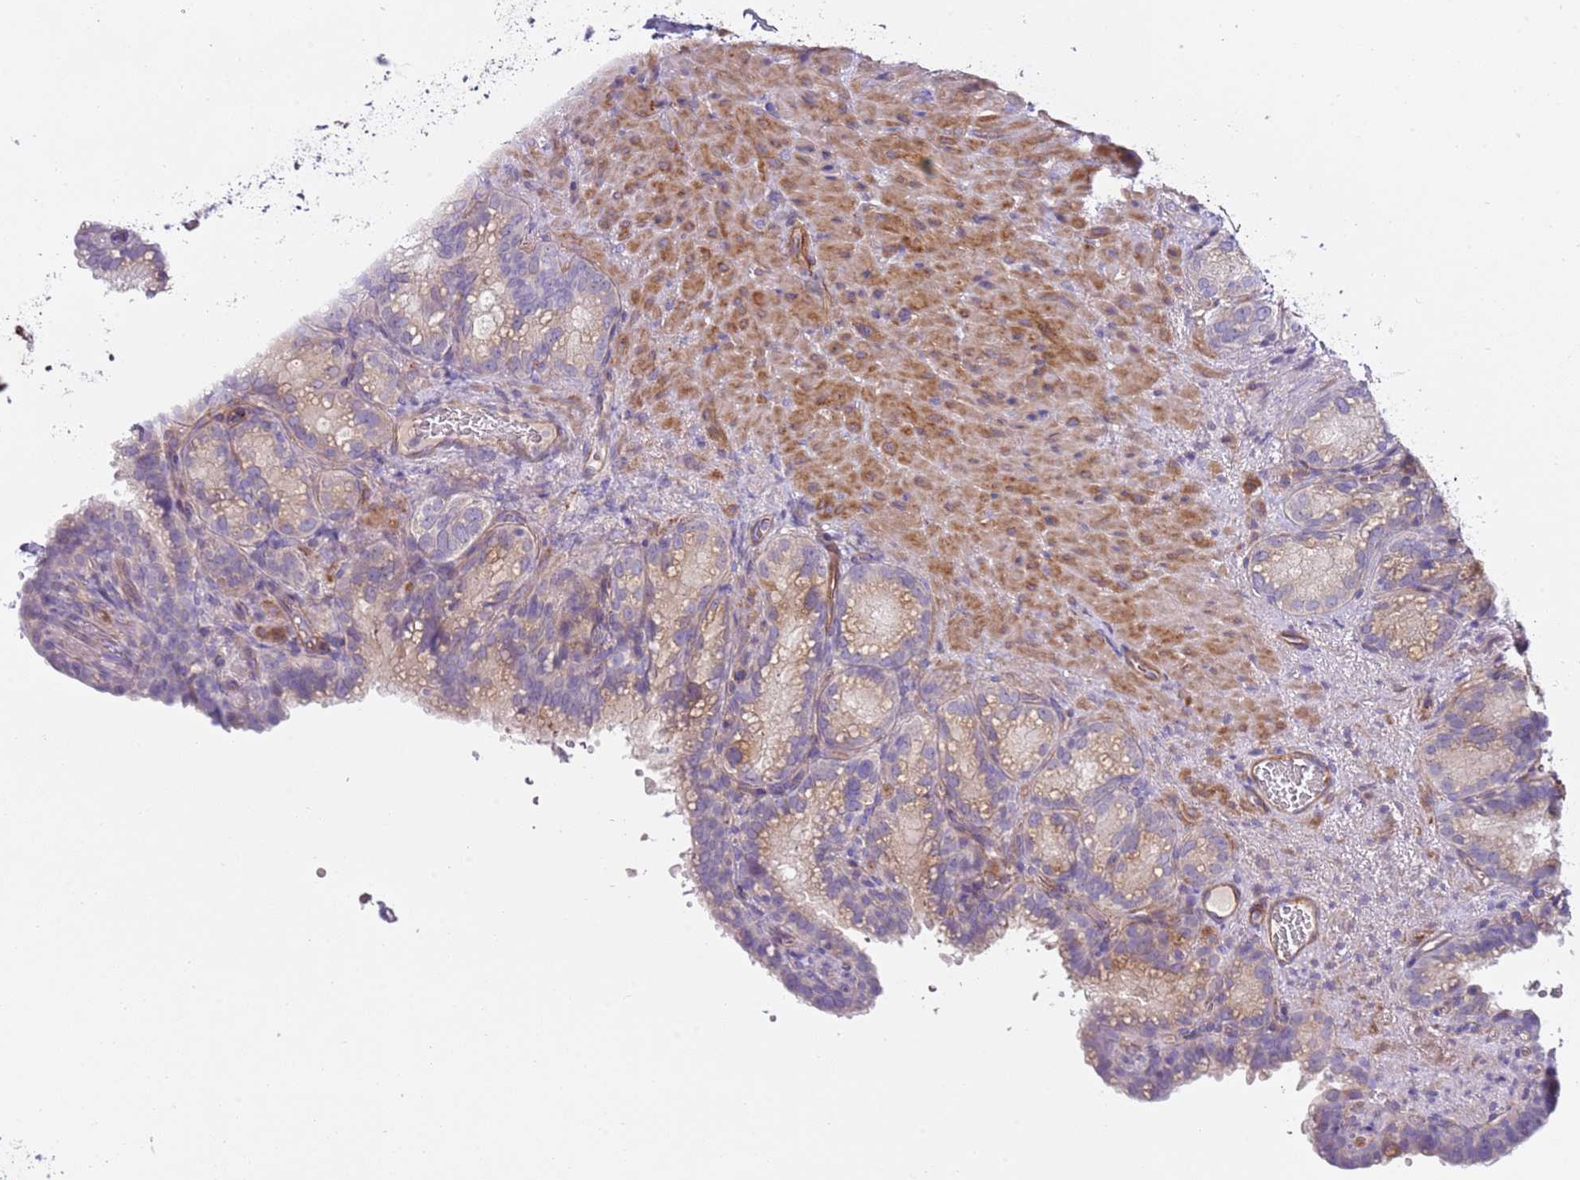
{"staining": {"intensity": "negative", "quantity": "none", "location": "none"}, "tissue": "seminal vesicle", "cell_type": "Glandular cells", "image_type": "normal", "snomed": [{"axis": "morphology", "description": "Normal tissue, NOS"}, {"axis": "topography", "description": "Seminal veicle"}], "caption": "This is an immunohistochemistry histopathology image of benign seminal vesicle. There is no expression in glandular cells.", "gene": "TINAGL1", "patient": {"sex": "male", "age": 58}}